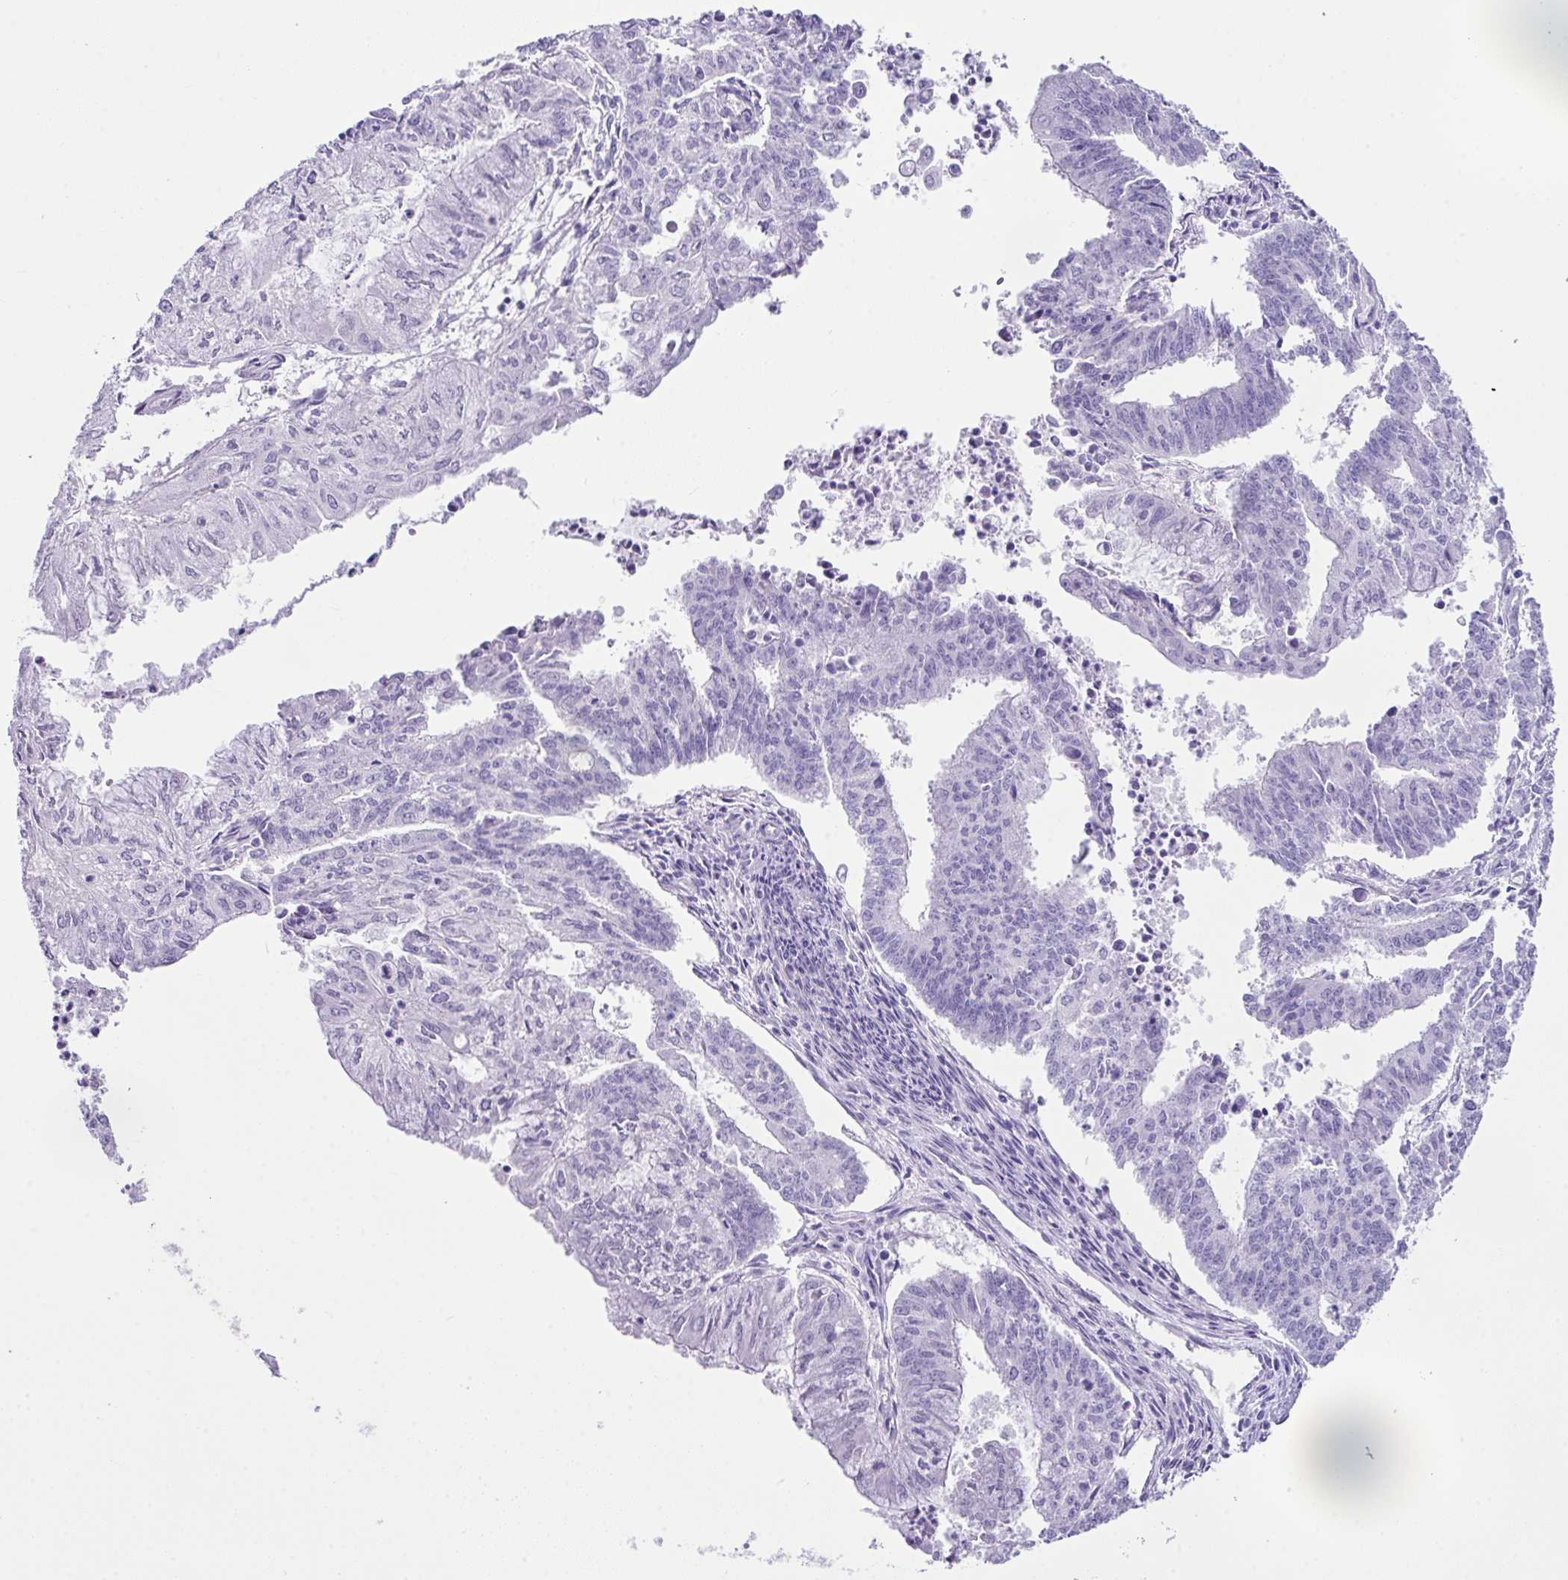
{"staining": {"intensity": "negative", "quantity": "none", "location": "none"}, "tissue": "endometrial cancer", "cell_type": "Tumor cells", "image_type": "cancer", "snomed": [{"axis": "morphology", "description": "Adenocarcinoma, NOS"}, {"axis": "topography", "description": "Endometrium"}], "caption": "Protein analysis of endometrial cancer (adenocarcinoma) displays no significant positivity in tumor cells.", "gene": "LGALS4", "patient": {"sex": "female", "age": 61}}